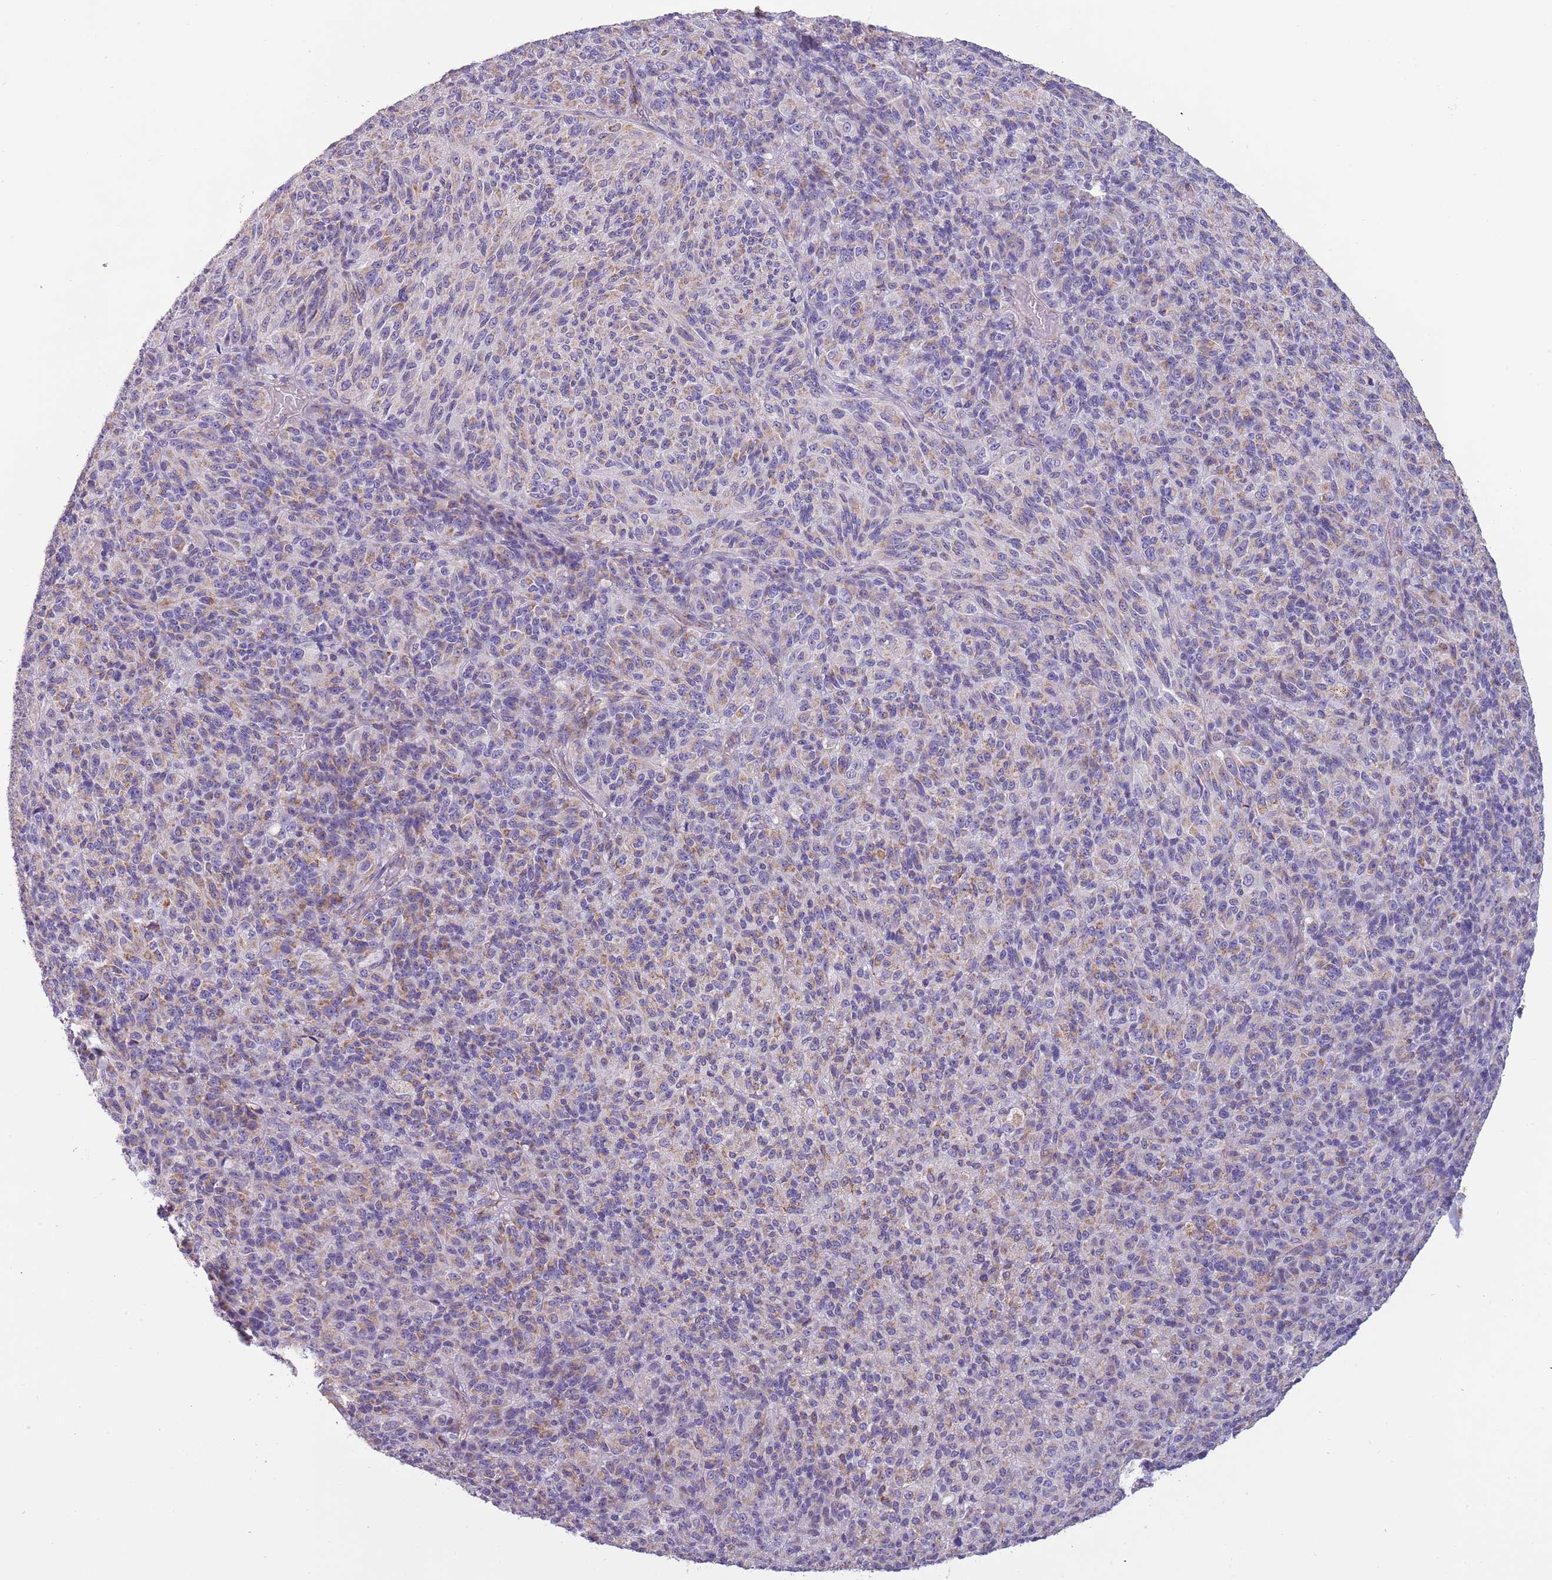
{"staining": {"intensity": "moderate", "quantity": "25%-75%", "location": "cytoplasmic/membranous"}, "tissue": "melanoma", "cell_type": "Tumor cells", "image_type": "cancer", "snomed": [{"axis": "morphology", "description": "Malignant melanoma, Metastatic site"}, {"axis": "topography", "description": "Brain"}], "caption": "Moderate cytoplasmic/membranous staining for a protein is appreciated in about 25%-75% of tumor cells of malignant melanoma (metastatic site) using immunohistochemistry (IHC).", "gene": "RNF222", "patient": {"sex": "female", "age": 56}}